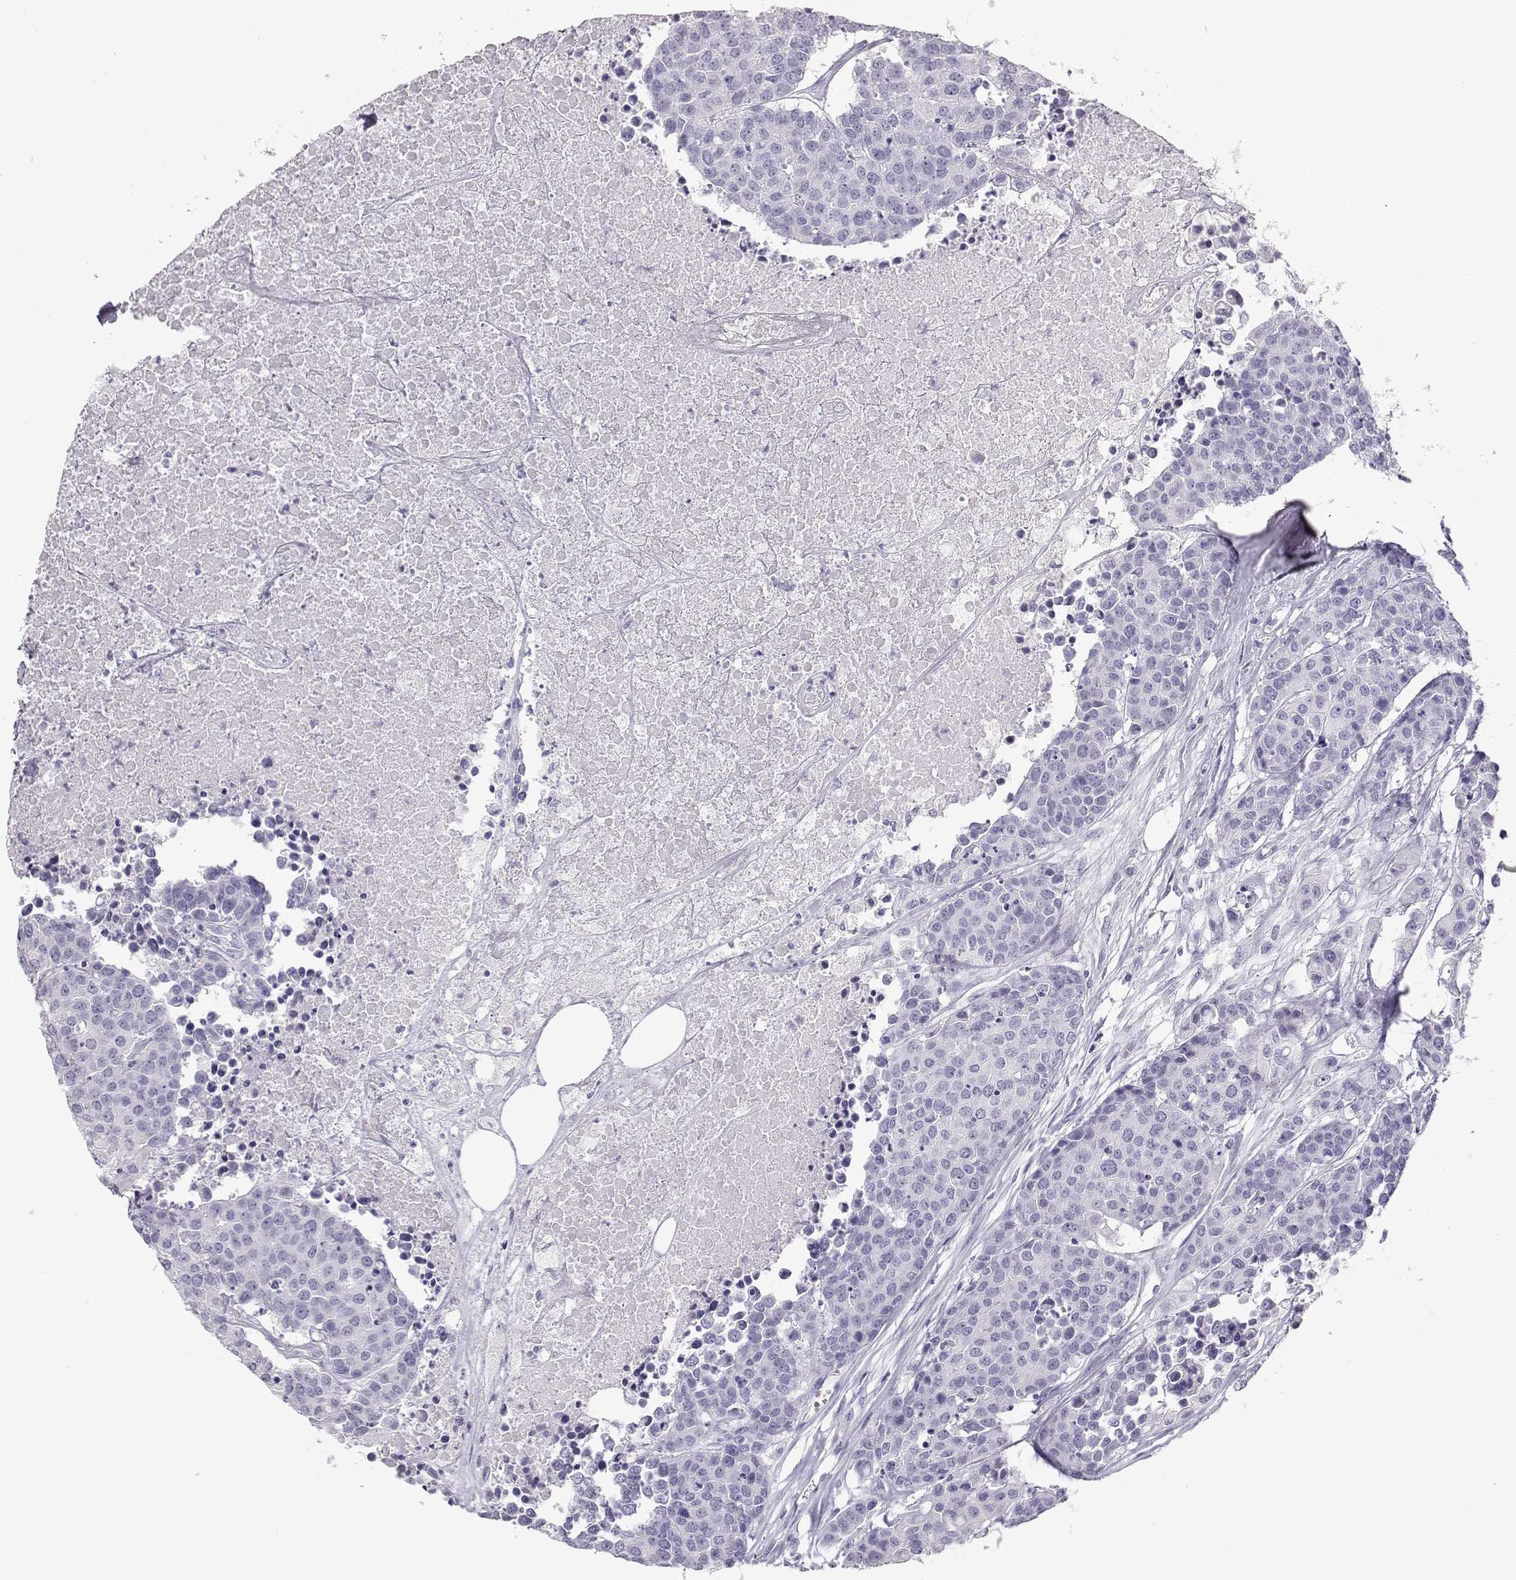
{"staining": {"intensity": "negative", "quantity": "none", "location": "none"}, "tissue": "carcinoid", "cell_type": "Tumor cells", "image_type": "cancer", "snomed": [{"axis": "morphology", "description": "Carcinoid, malignant, NOS"}, {"axis": "topography", "description": "Colon"}], "caption": "Immunohistochemistry (IHC) micrograph of neoplastic tissue: human carcinoid stained with DAB exhibits no significant protein positivity in tumor cells.", "gene": "TKTL1", "patient": {"sex": "male", "age": 81}}